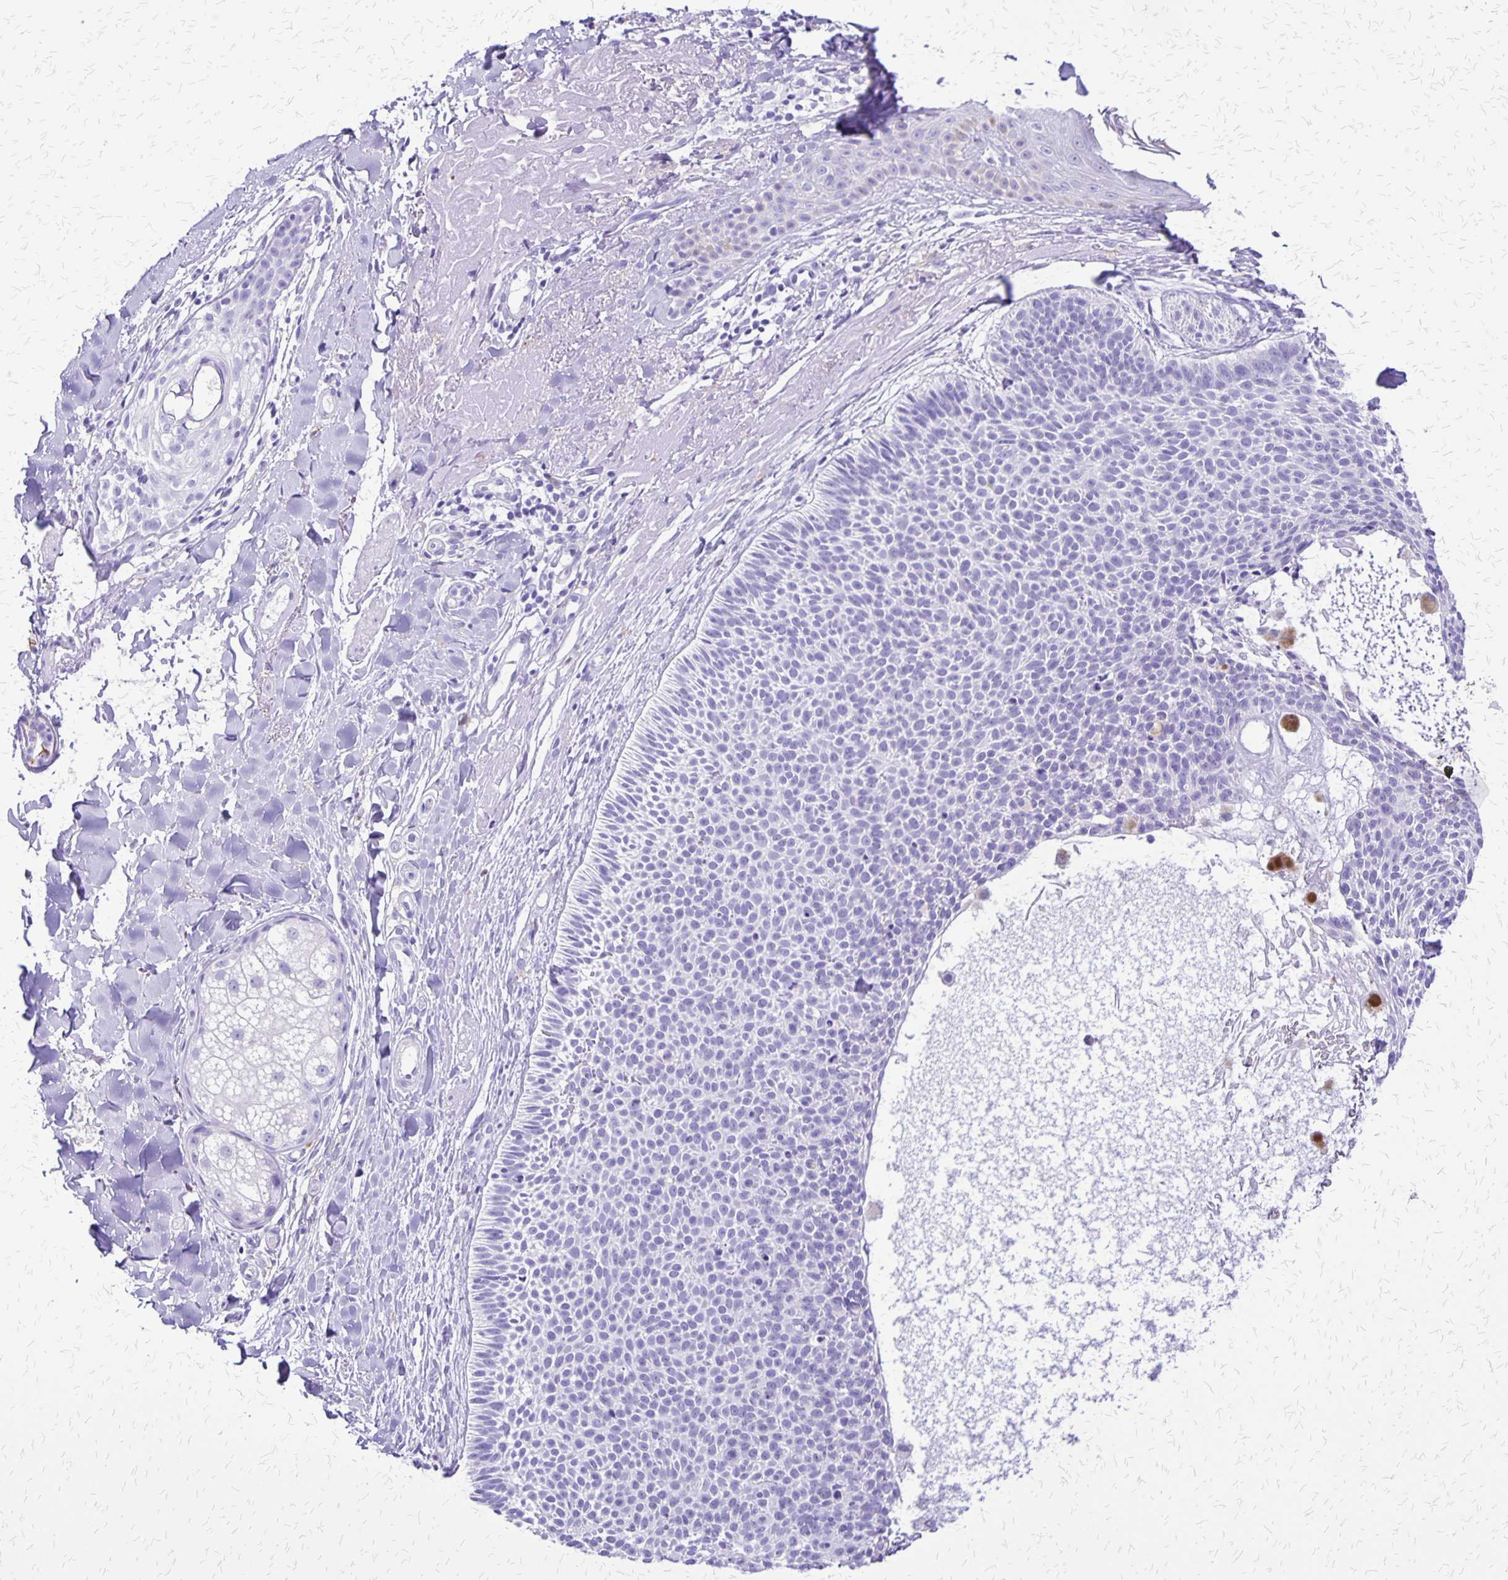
{"staining": {"intensity": "negative", "quantity": "none", "location": "none"}, "tissue": "skin cancer", "cell_type": "Tumor cells", "image_type": "cancer", "snomed": [{"axis": "morphology", "description": "Basal cell carcinoma"}, {"axis": "topography", "description": "Skin"}], "caption": "This is a photomicrograph of immunohistochemistry (IHC) staining of skin basal cell carcinoma, which shows no expression in tumor cells.", "gene": "SLC13A2", "patient": {"sex": "male", "age": 82}}